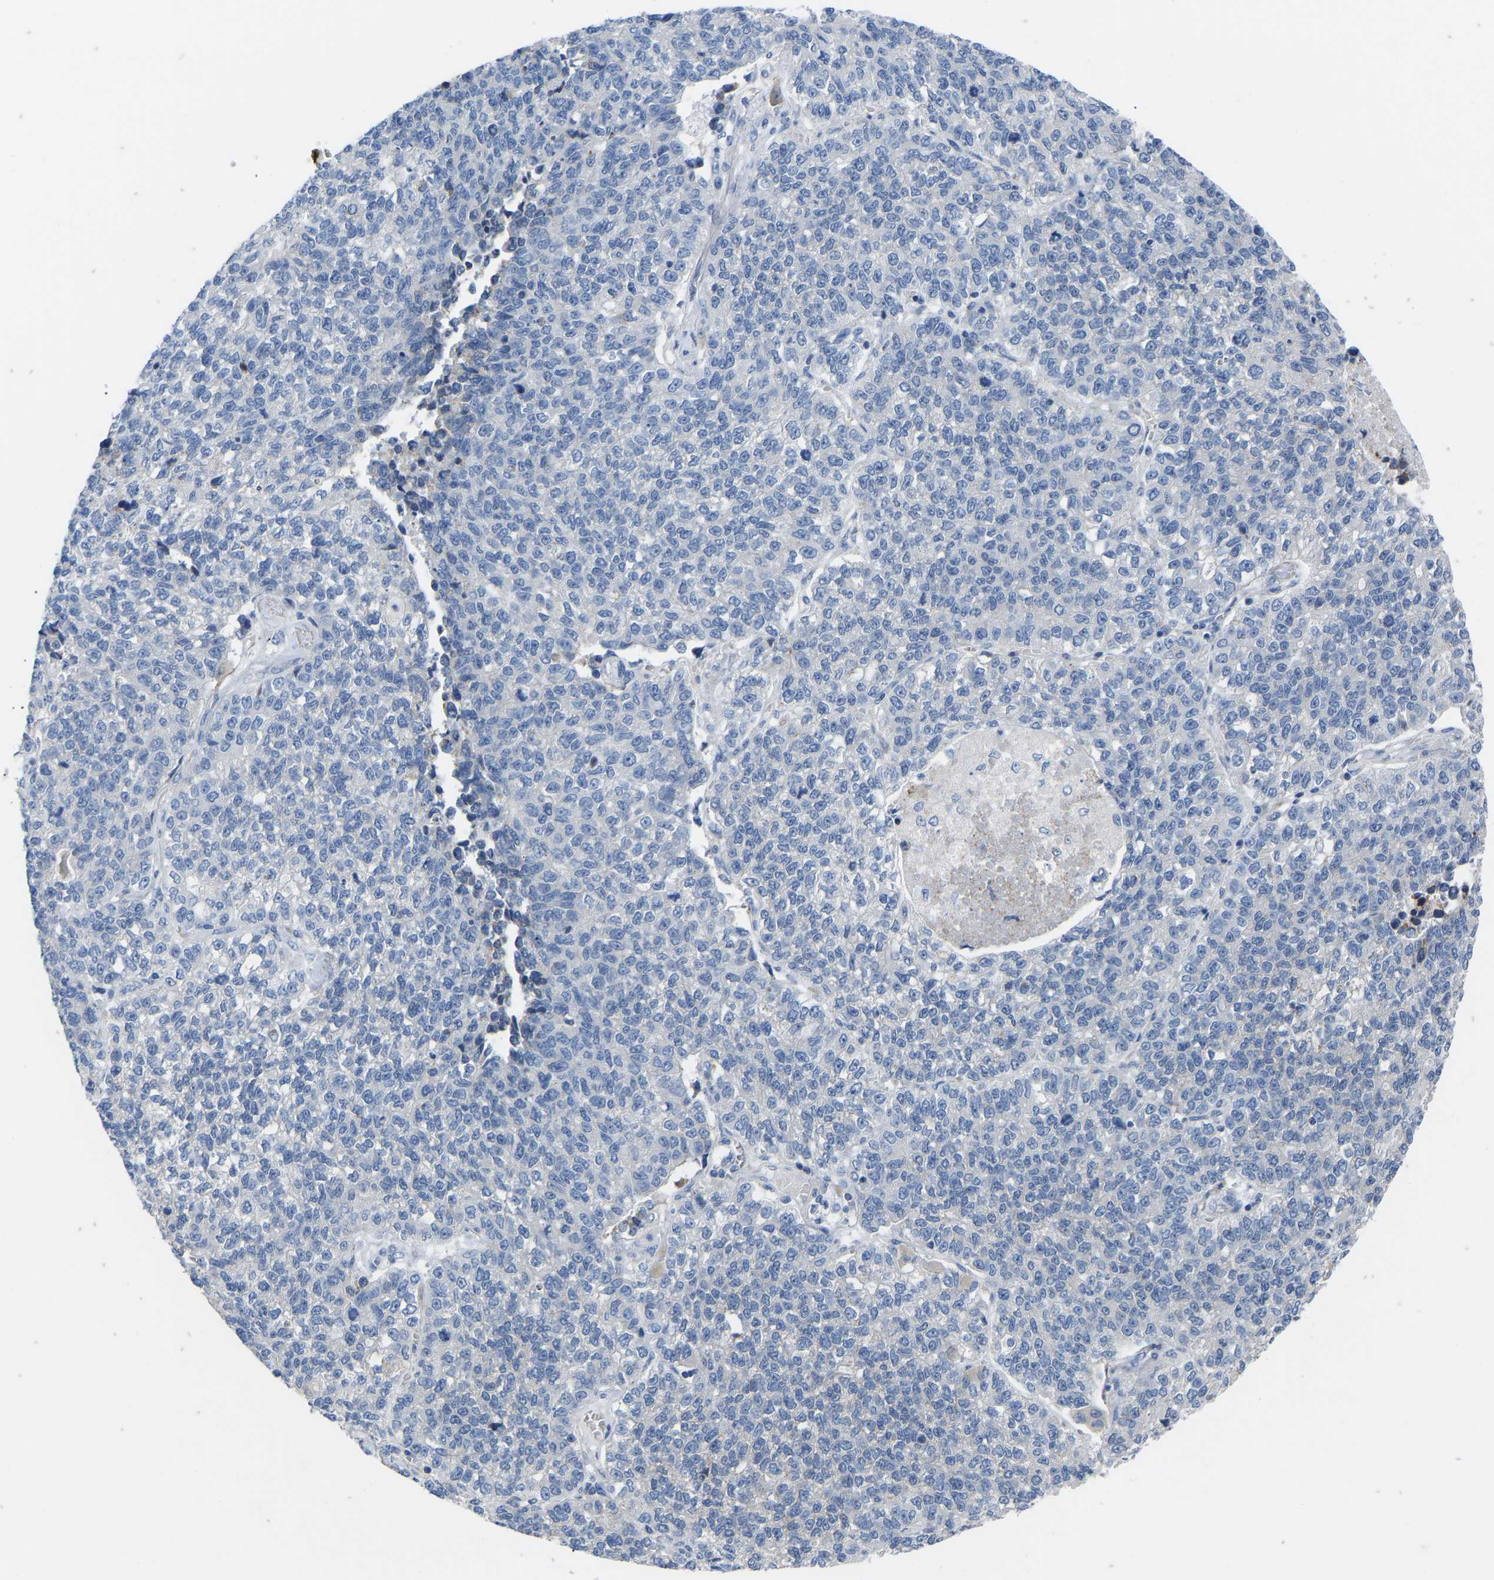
{"staining": {"intensity": "negative", "quantity": "none", "location": "none"}, "tissue": "lung cancer", "cell_type": "Tumor cells", "image_type": "cancer", "snomed": [{"axis": "morphology", "description": "Adenocarcinoma, NOS"}, {"axis": "topography", "description": "Lung"}], "caption": "This micrograph is of lung cancer stained with immunohistochemistry (IHC) to label a protein in brown with the nuclei are counter-stained blue. There is no staining in tumor cells.", "gene": "OLIG2", "patient": {"sex": "male", "age": 49}}